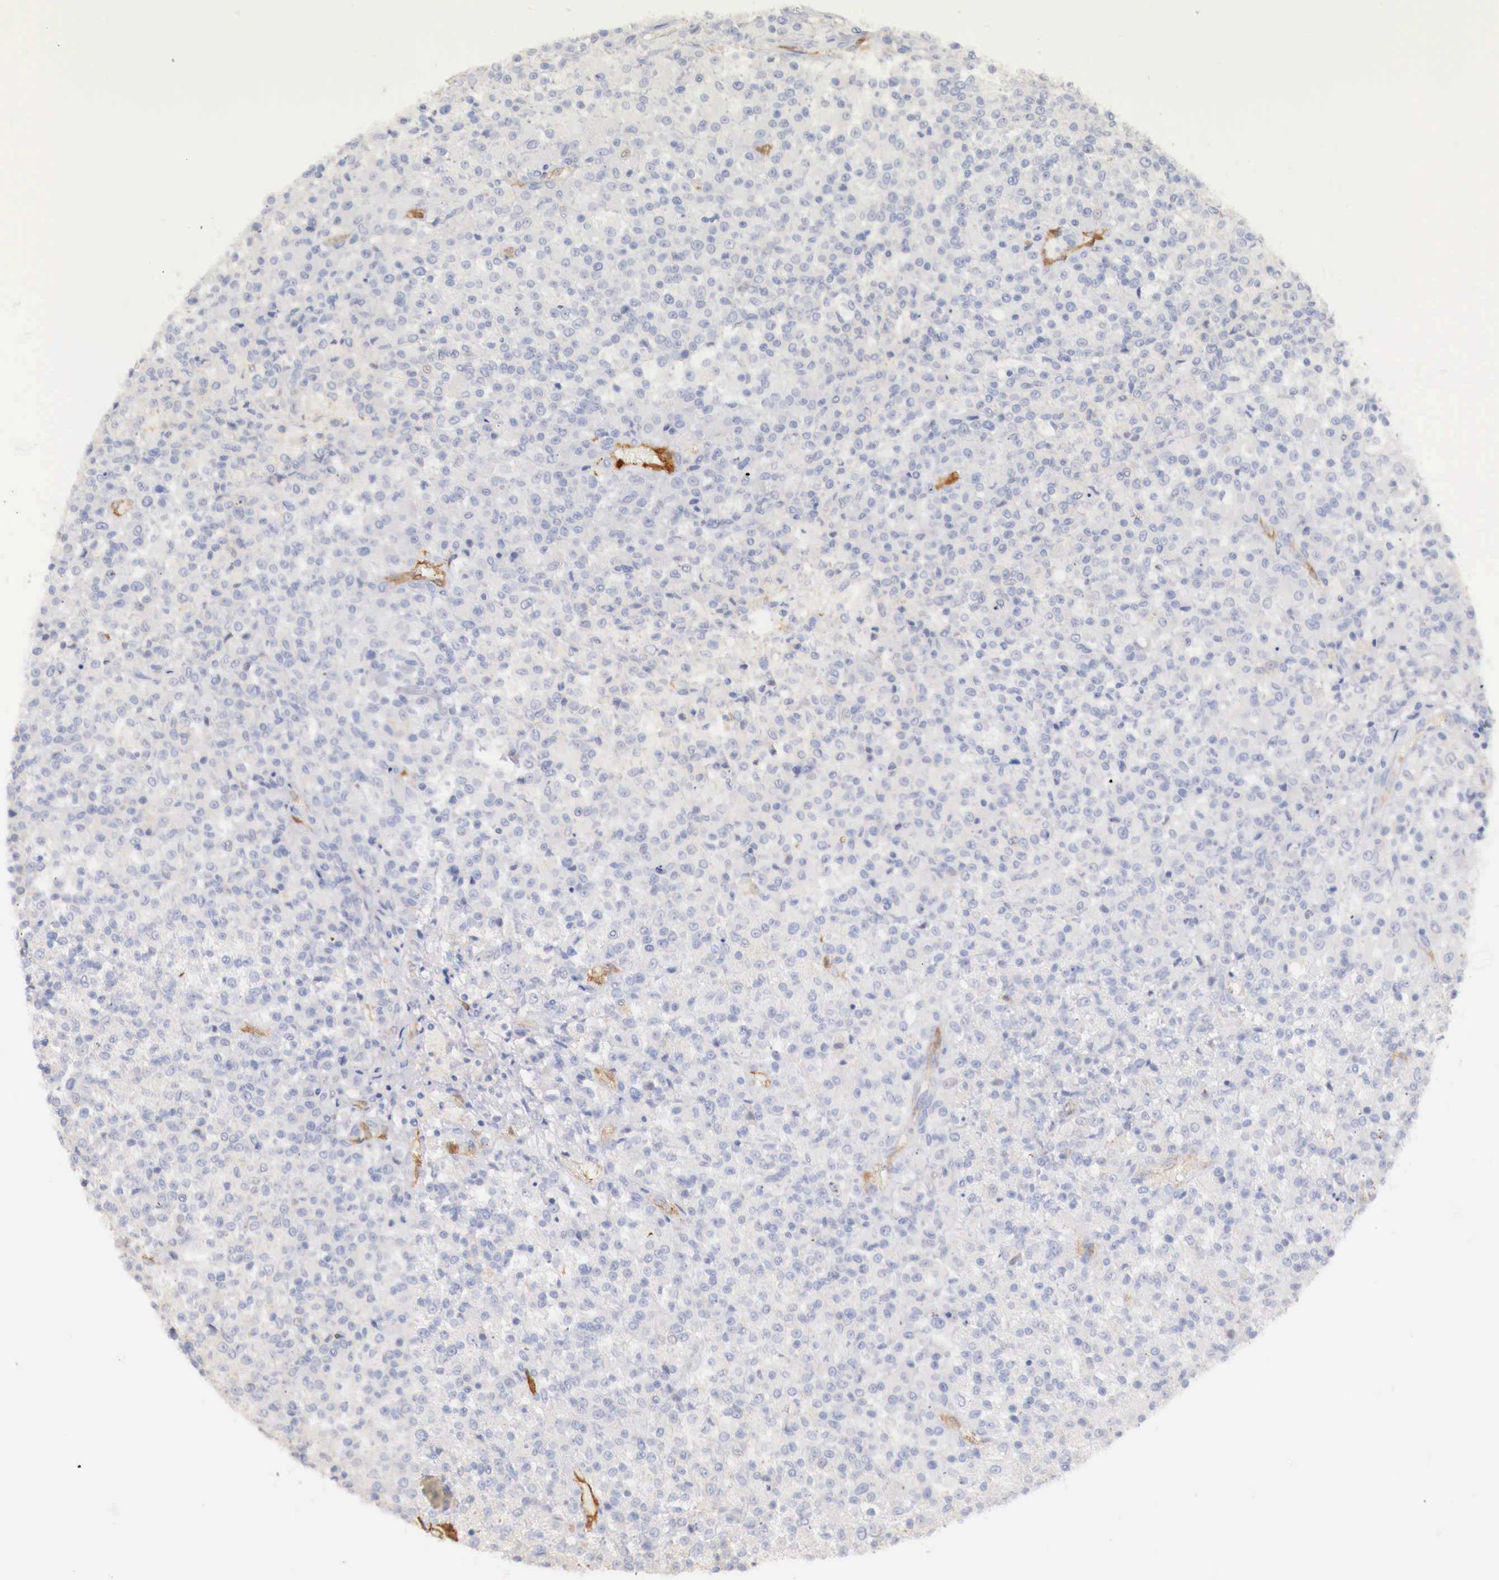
{"staining": {"intensity": "negative", "quantity": "none", "location": "none"}, "tissue": "testis cancer", "cell_type": "Tumor cells", "image_type": "cancer", "snomed": [{"axis": "morphology", "description": "Seminoma, NOS"}, {"axis": "topography", "description": "Testis"}], "caption": "High magnification brightfield microscopy of testis seminoma stained with DAB (brown) and counterstained with hematoxylin (blue): tumor cells show no significant expression.", "gene": "ITIH6", "patient": {"sex": "male", "age": 59}}